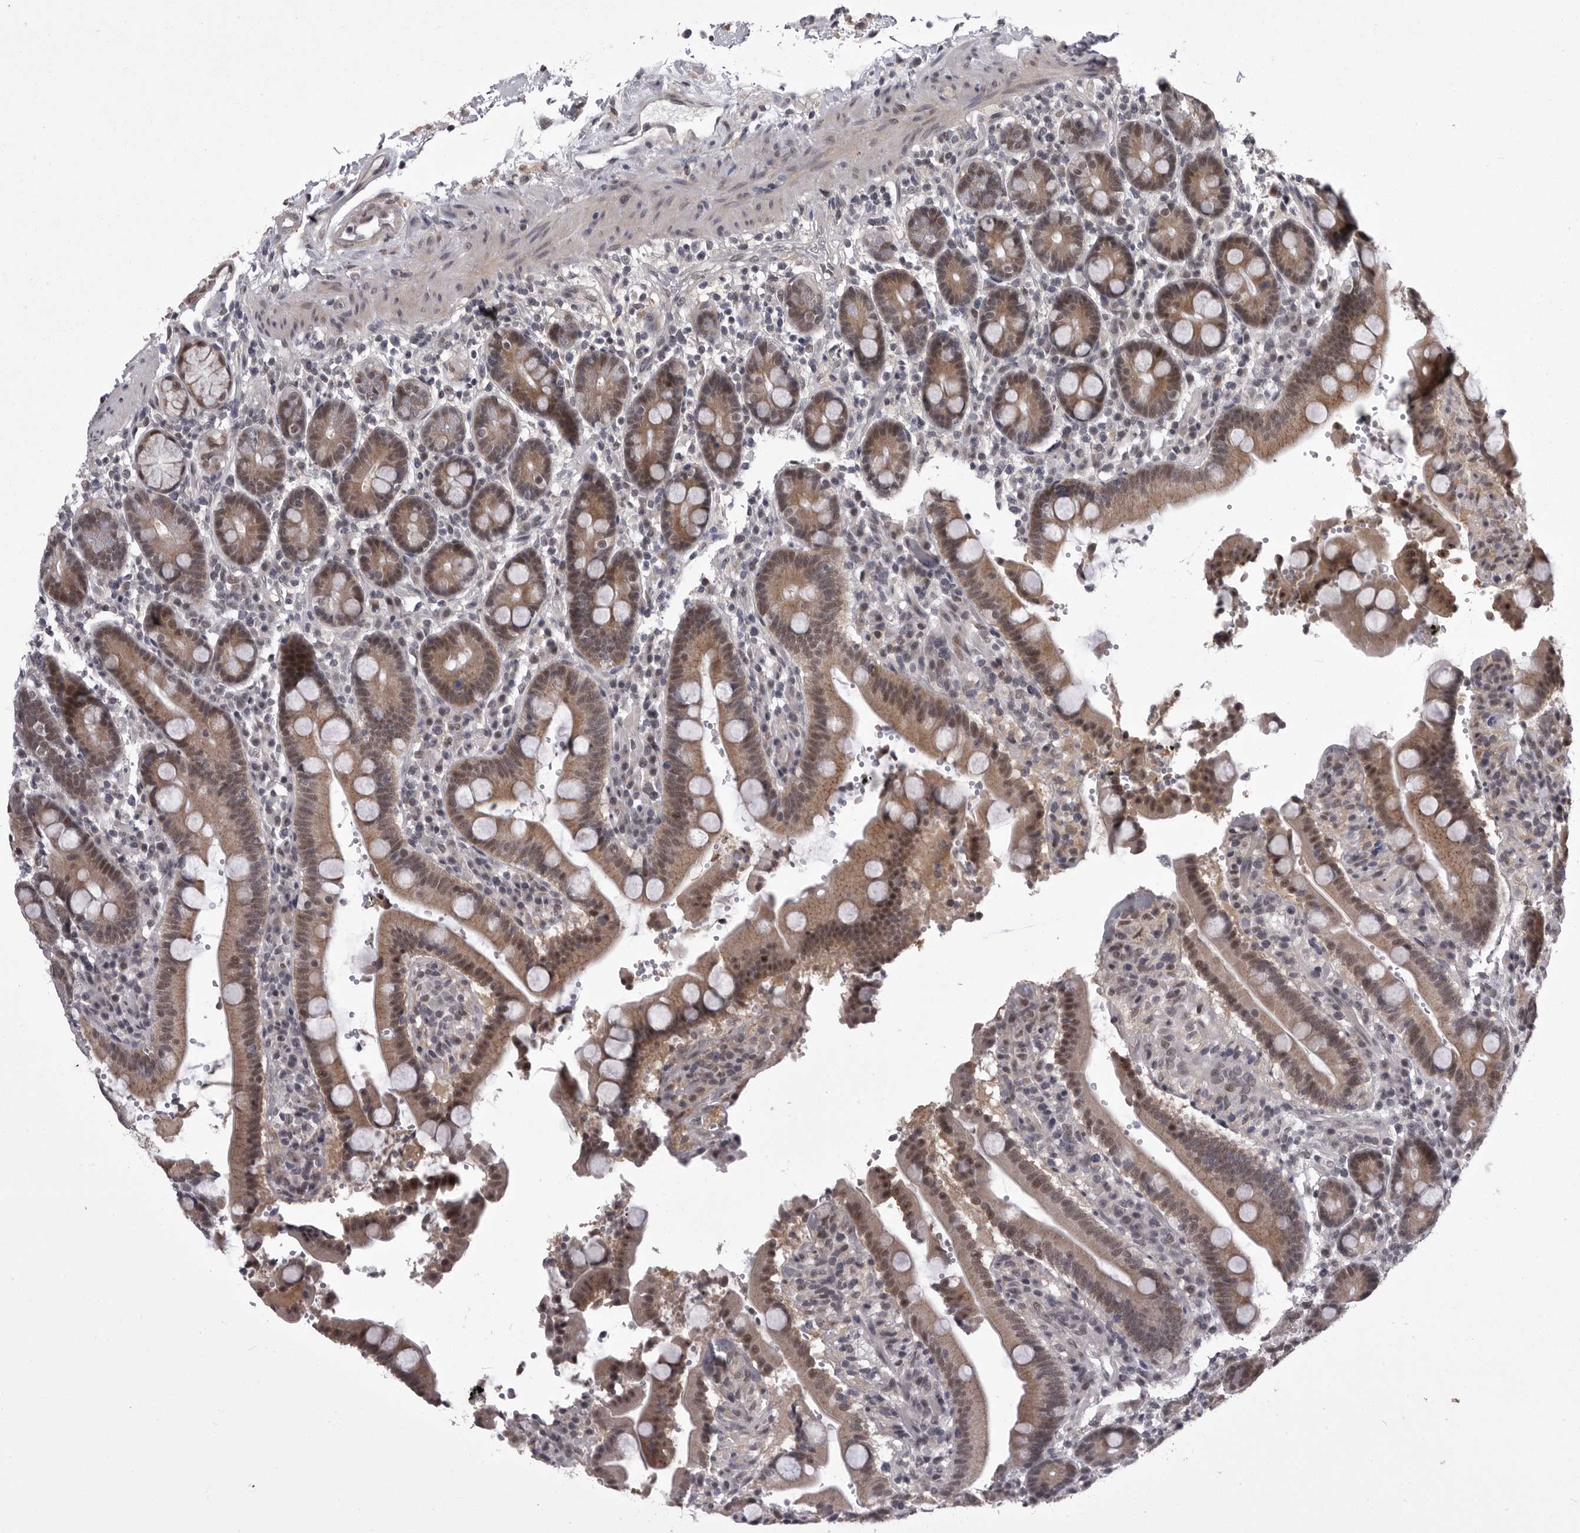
{"staining": {"intensity": "moderate", "quantity": "25%-75%", "location": "cytoplasmic/membranous,nuclear"}, "tissue": "duodenum", "cell_type": "Glandular cells", "image_type": "normal", "snomed": [{"axis": "morphology", "description": "Normal tissue, NOS"}, {"axis": "topography", "description": "Small intestine, NOS"}], "caption": "Protein analysis of unremarkable duodenum exhibits moderate cytoplasmic/membranous,nuclear staining in about 25%-75% of glandular cells. The staining is performed using DAB (3,3'-diaminobenzidine) brown chromogen to label protein expression. The nuclei are counter-stained blue using hematoxylin.", "gene": "PRPF3", "patient": {"sex": "female", "age": 71}}